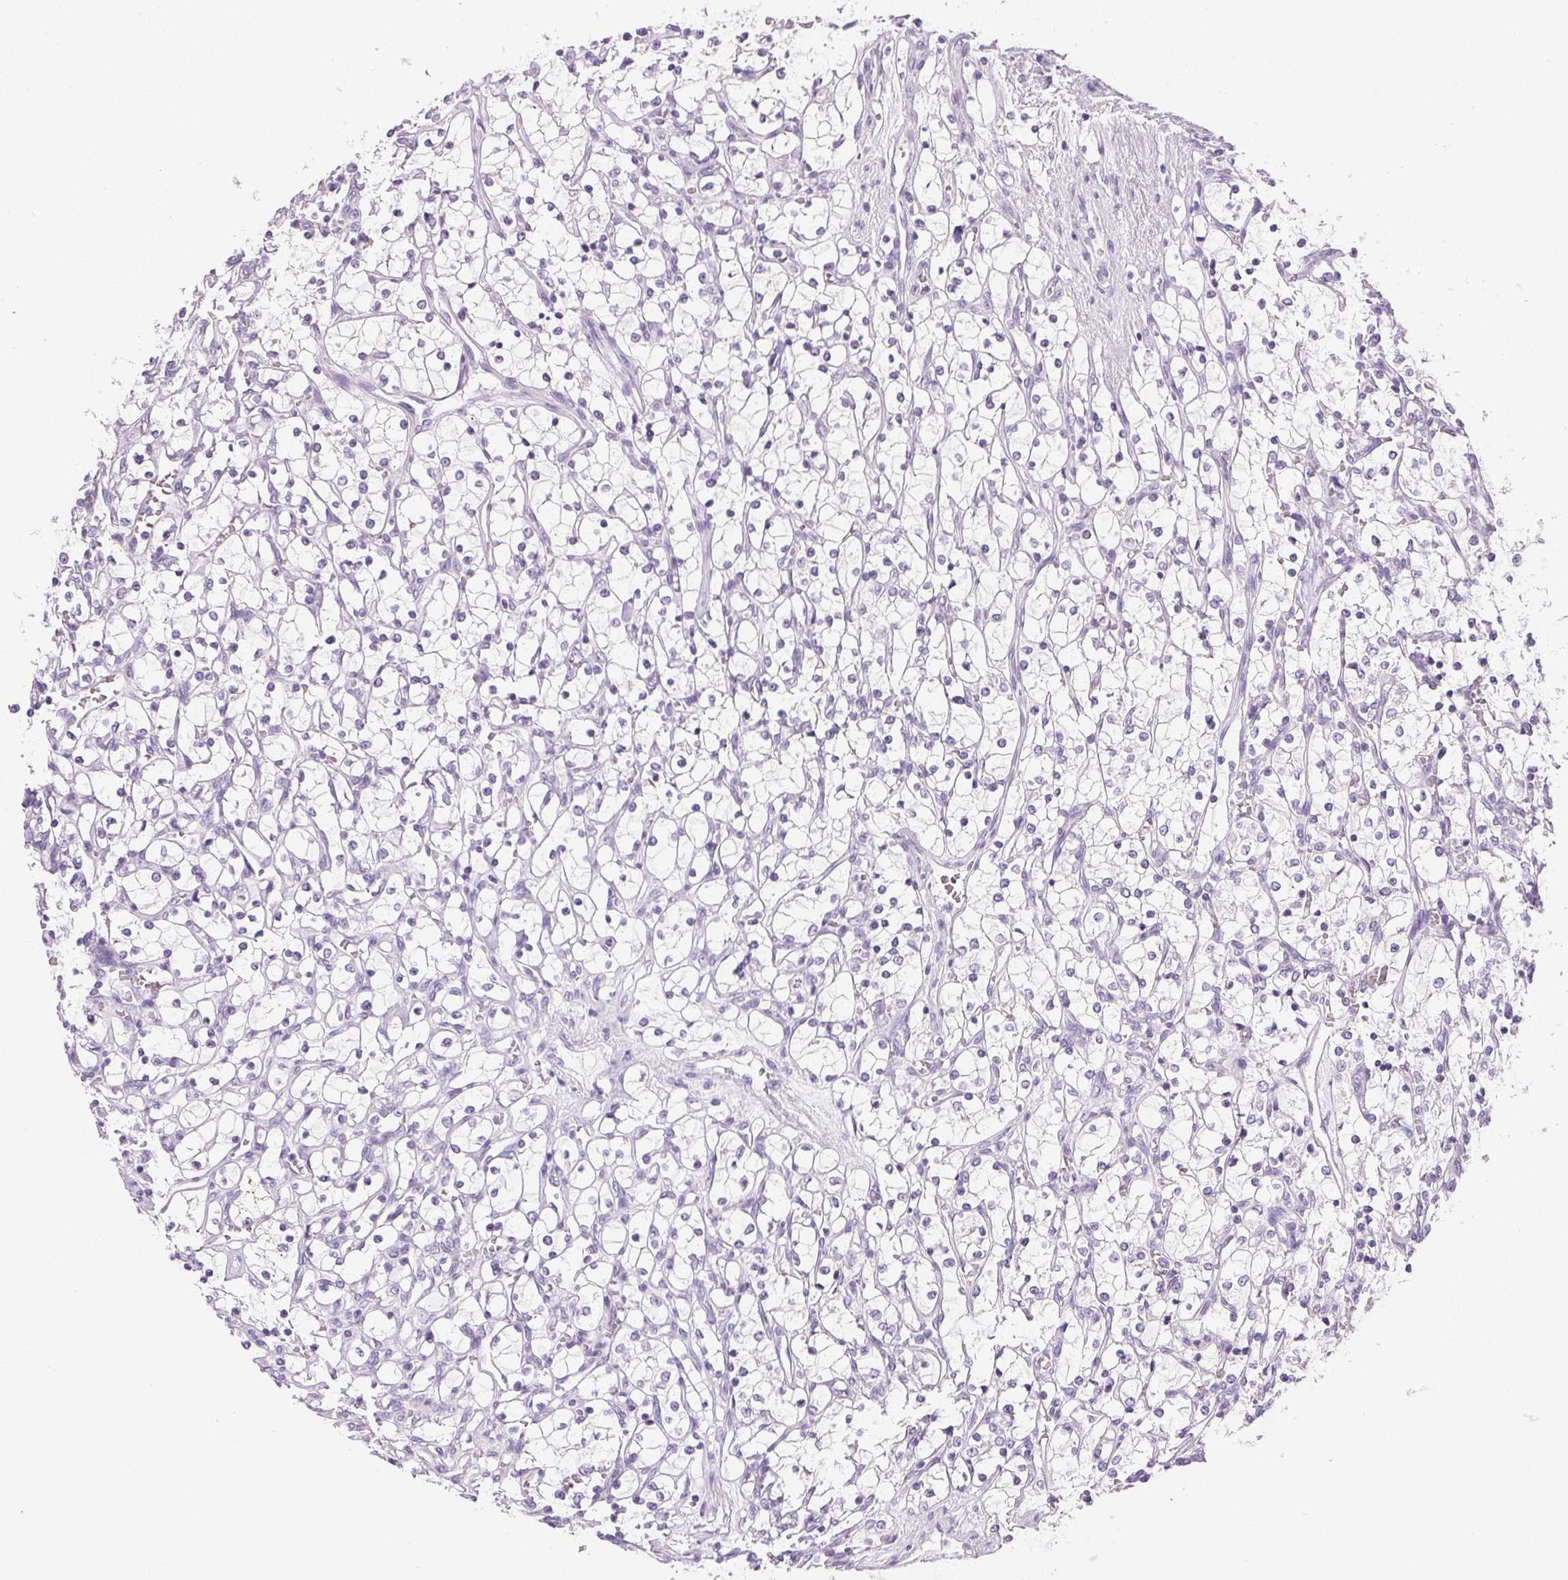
{"staining": {"intensity": "negative", "quantity": "none", "location": "none"}, "tissue": "renal cancer", "cell_type": "Tumor cells", "image_type": "cancer", "snomed": [{"axis": "morphology", "description": "Adenocarcinoma, NOS"}, {"axis": "topography", "description": "Kidney"}], "caption": "This is an immunohistochemistry micrograph of human renal adenocarcinoma. There is no expression in tumor cells.", "gene": "IGFBP1", "patient": {"sex": "female", "age": 69}}